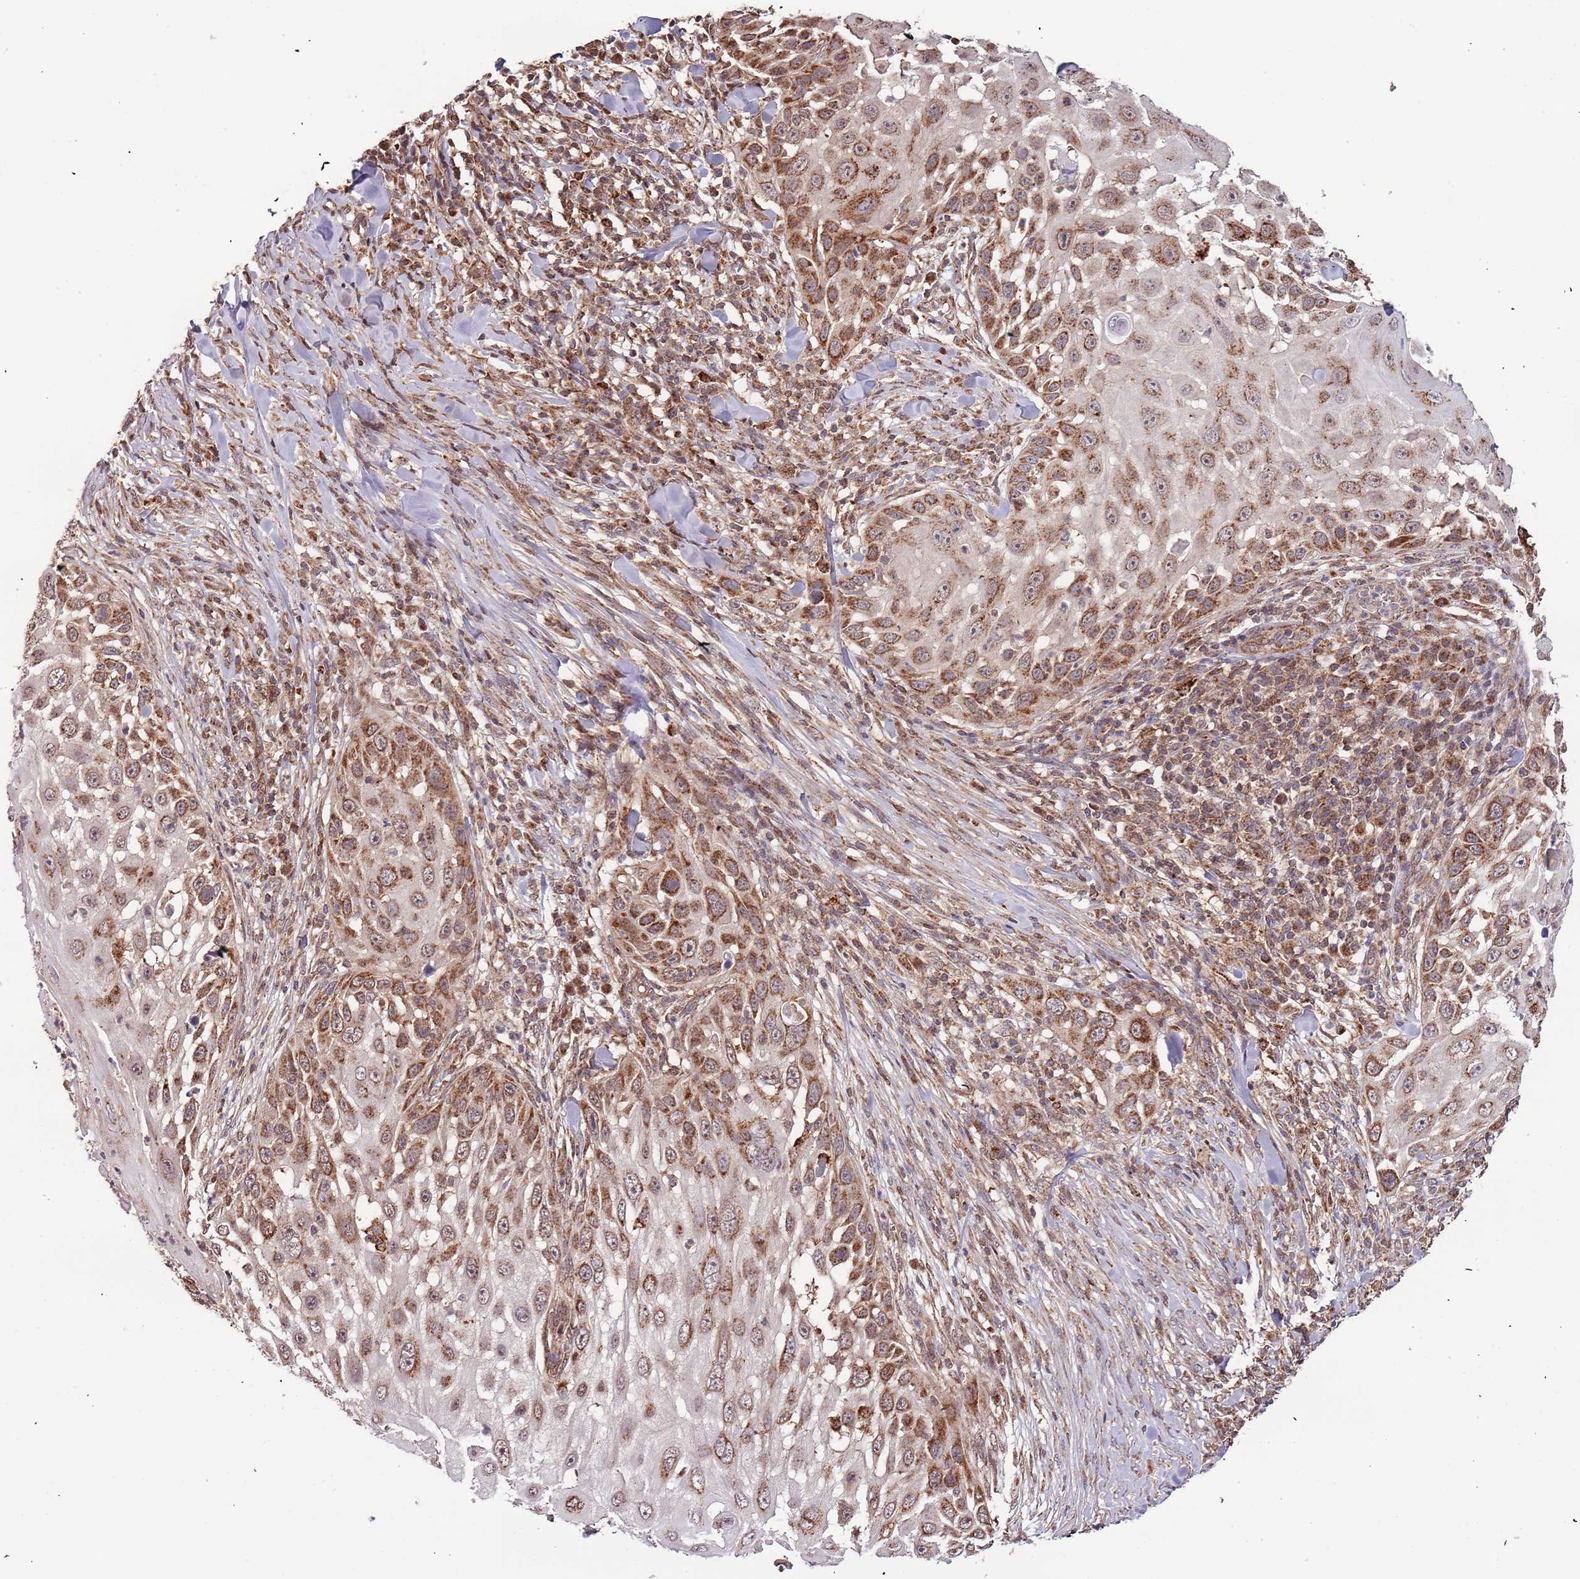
{"staining": {"intensity": "moderate", "quantity": ">75%", "location": "cytoplasmic/membranous"}, "tissue": "skin cancer", "cell_type": "Tumor cells", "image_type": "cancer", "snomed": [{"axis": "morphology", "description": "Squamous cell carcinoma, NOS"}, {"axis": "topography", "description": "Skin"}], "caption": "Squamous cell carcinoma (skin) stained for a protein exhibits moderate cytoplasmic/membranous positivity in tumor cells. Immunohistochemistry (ihc) stains the protein in brown and the nuclei are stained blue.", "gene": "IL17RD", "patient": {"sex": "female", "age": 44}}